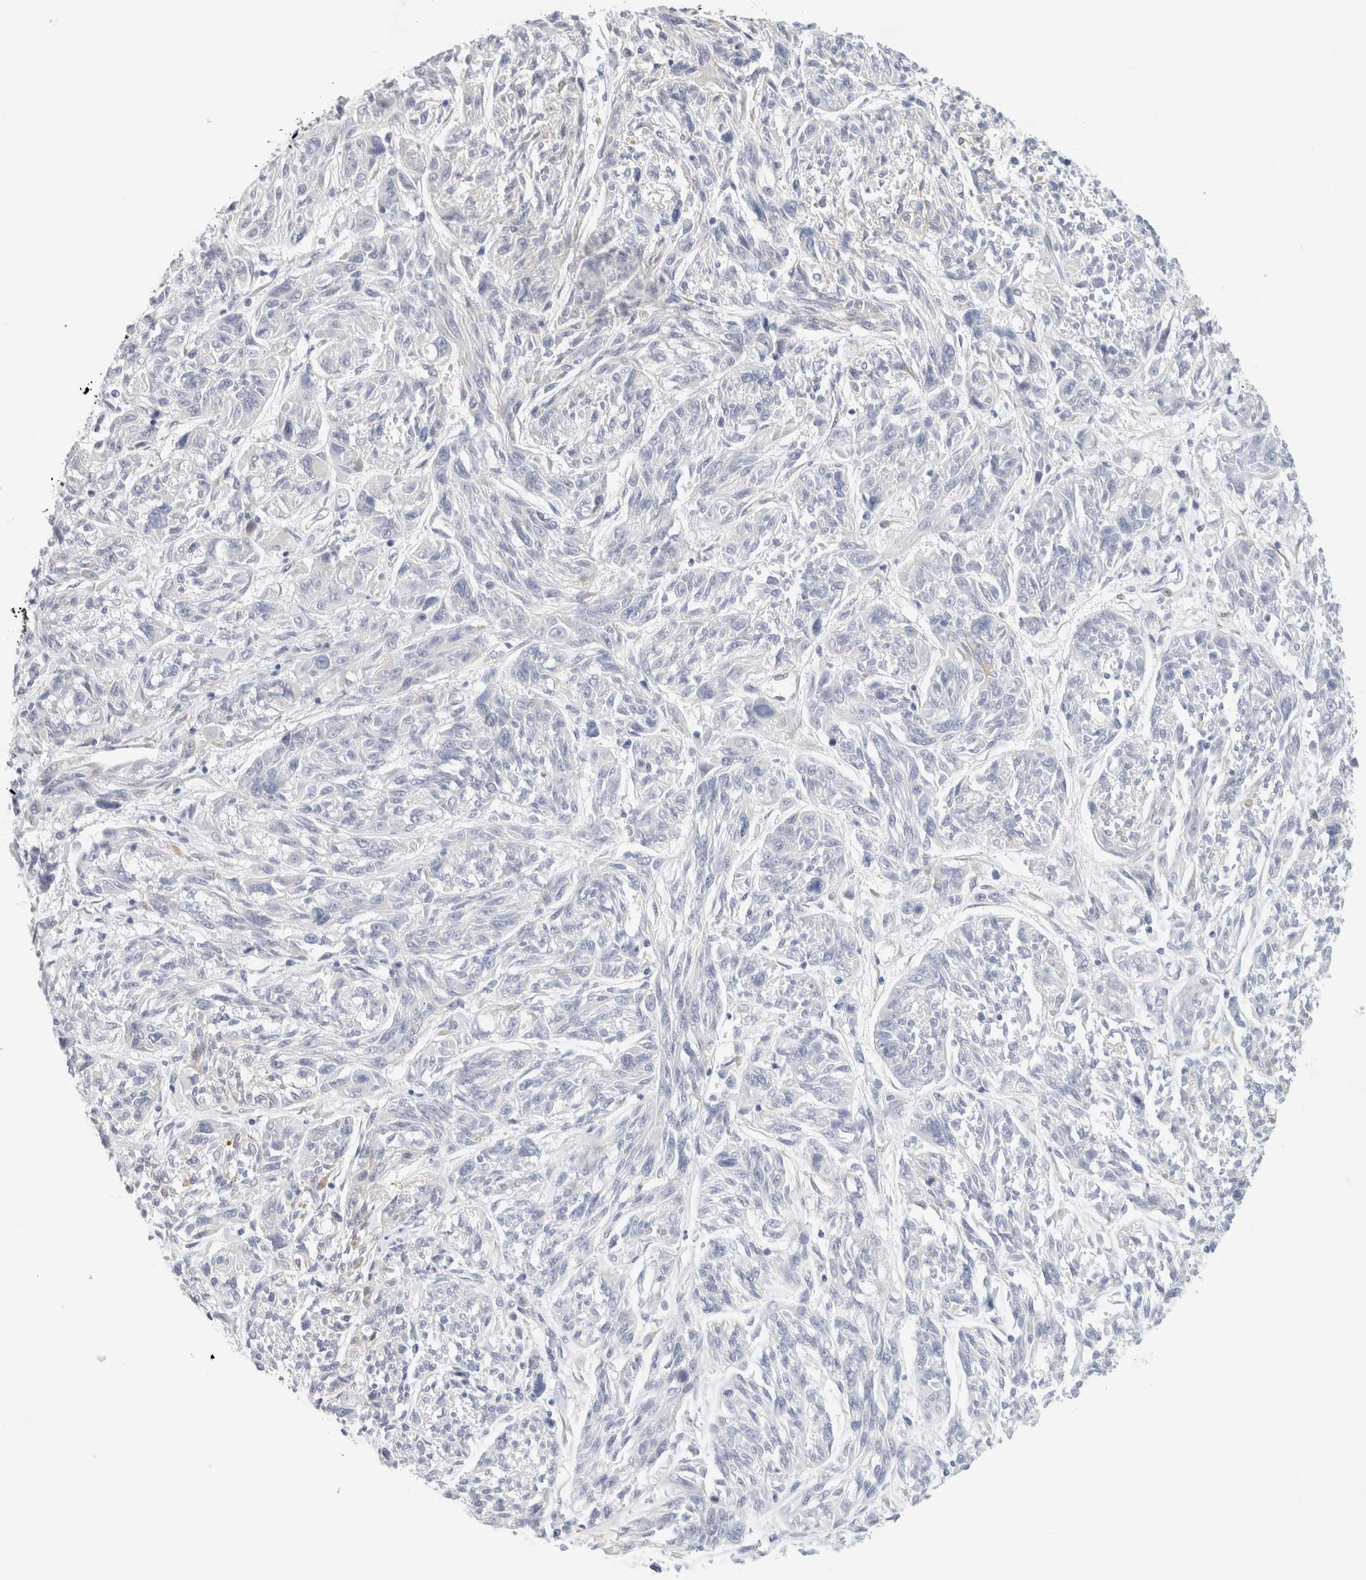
{"staining": {"intensity": "negative", "quantity": "none", "location": "none"}, "tissue": "melanoma", "cell_type": "Tumor cells", "image_type": "cancer", "snomed": [{"axis": "morphology", "description": "Malignant melanoma, NOS"}, {"axis": "topography", "description": "Skin"}], "caption": "Immunohistochemical staining of melanoma exhibits no significant staining in tumor cells. (DAB IHC with hematoxylin counter stain).", "gene": "RTN4", "patient": {"sex": "male", "age": 53}}